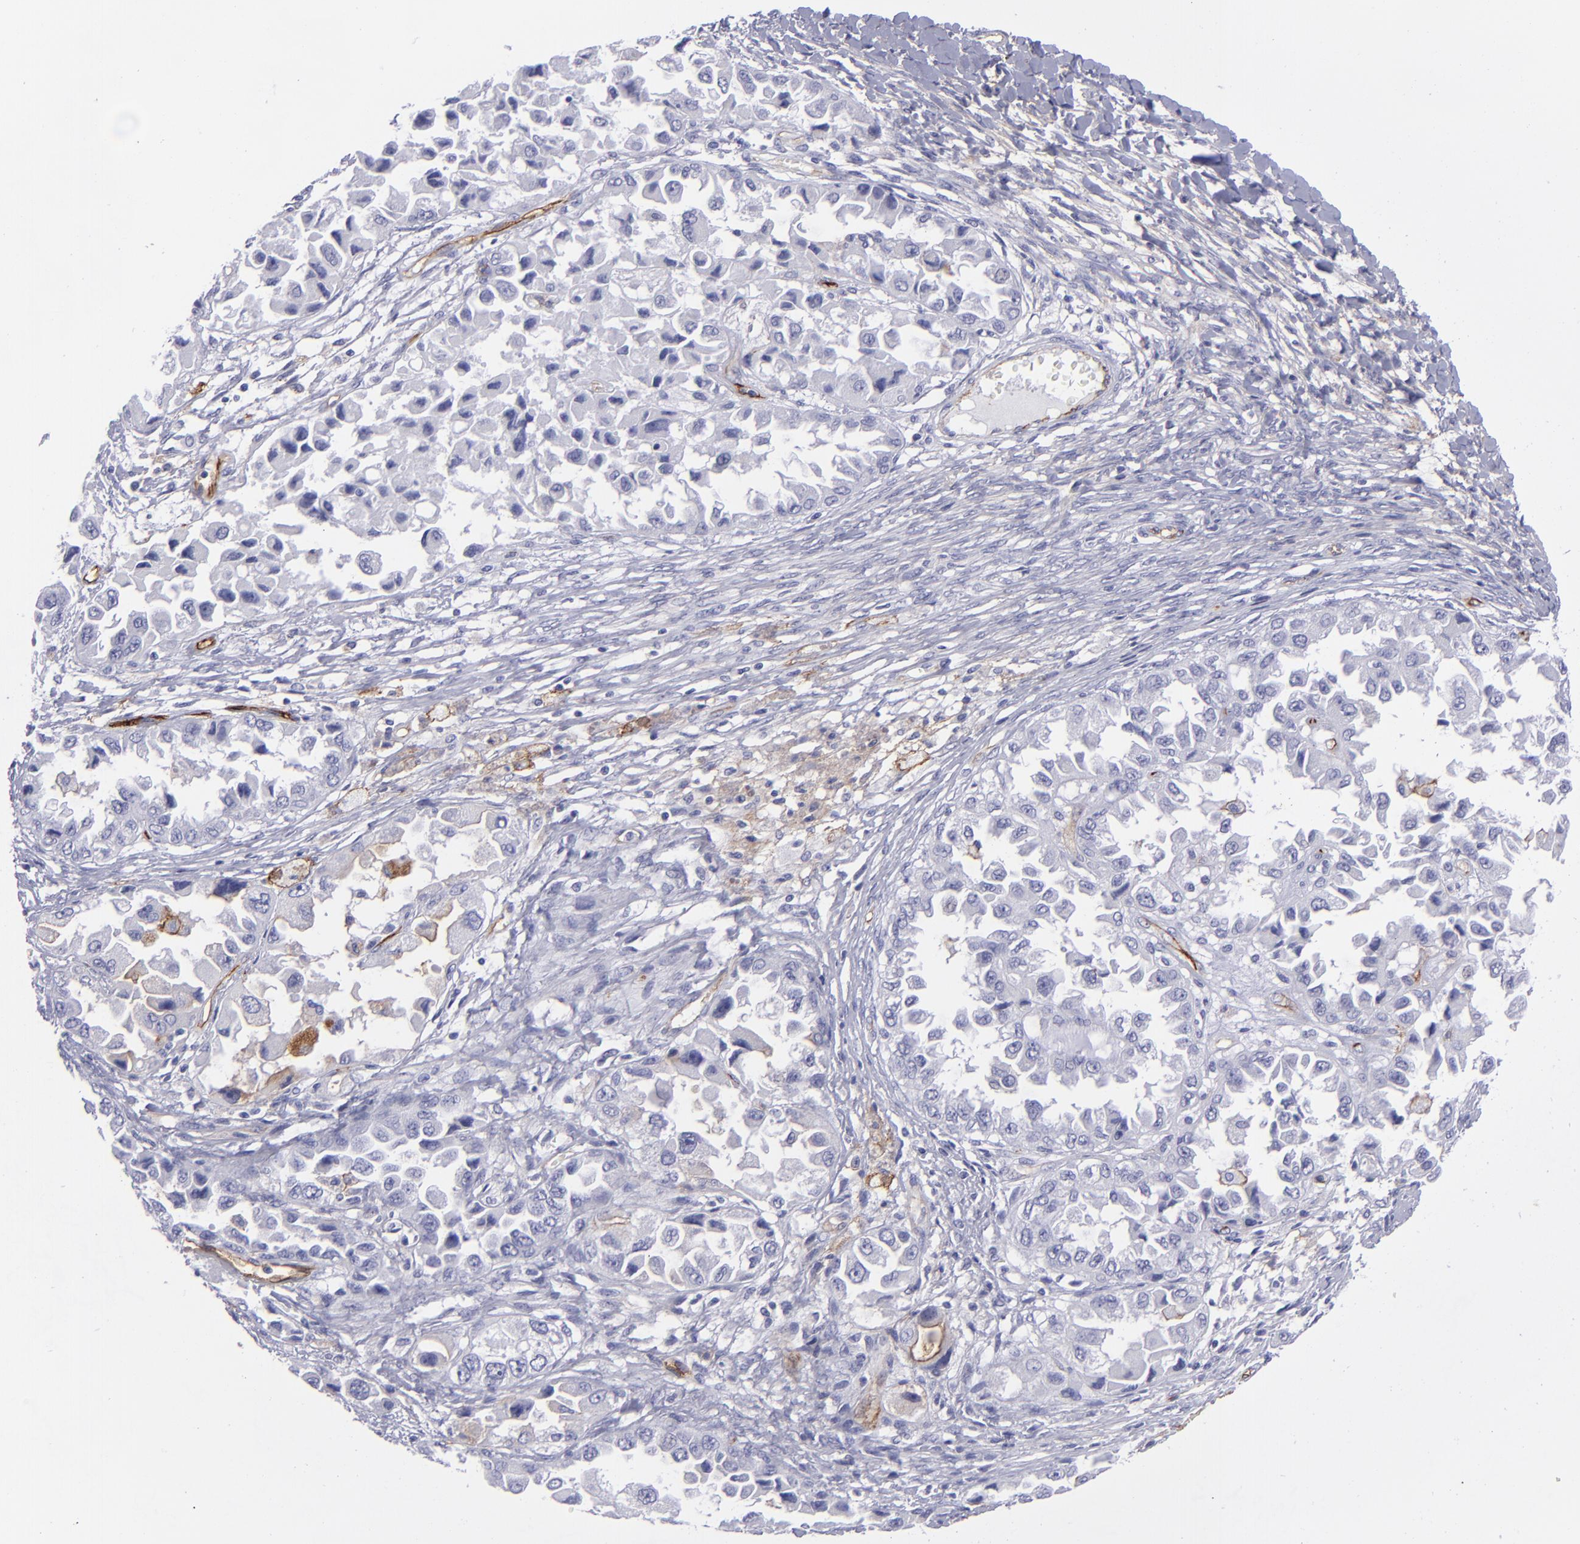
{"staining": {"intensity": "moderate", "quantity": "<25%", "location": "cytoplasmic/membranous"}, "tissue": "ovarian cancer", "cell_type": "Tumor cells", "image_type": "cancer", "snomed": [{"axis": "morphology", "description": "Cystadenocarcinoma, serous, NOS"}, {"axis": "topography", "description": "Ovary"}], "caption": "Protein analysis of ovarian cancer (serous cystadenocarcinoma) tissue displays moderate cytoplasmic/membranous positivity in approximately <25% of tumor cells.", "gene": "ACE", "patient": {"sex": "female", "age": 84}}